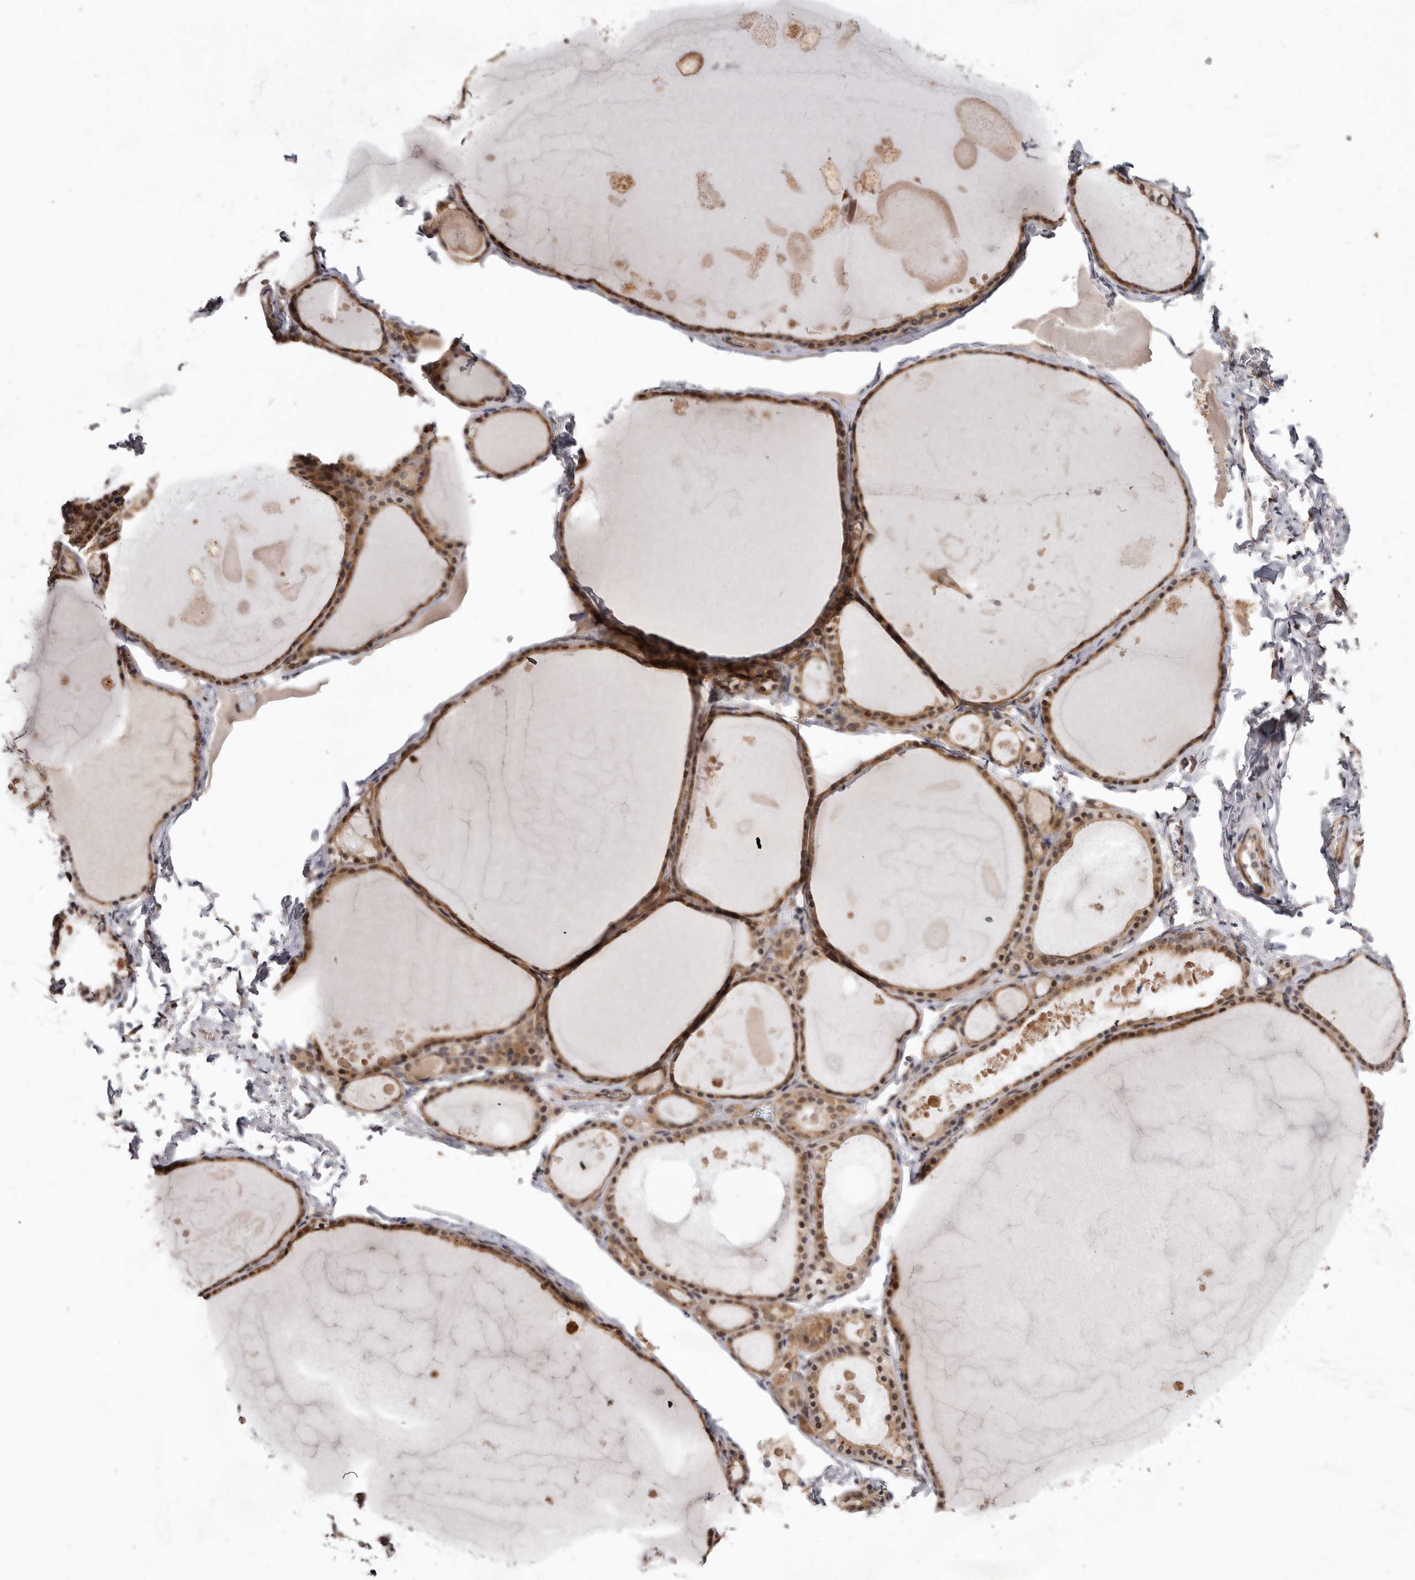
{"staining": {"intensity": "strong", "quantity": ">75%", "location": "cytoplasmic/membranous,nuclear"}, "tissue": "thyroid gland", "cell_type": "Glandular cells", "image_type": "normal", "snomed": [{"axis": "morphology", "description": "Normal tissue, NOS"}, {"axis": "topography", "description": "Thyroid gland"}], "caption": "A brown stain highlights strong cytoplasmic/membranous,nuclear staining of a protein in glandular cells of normal human thyroid gland. The staining is performed using DAB (3,3'-diaminobenzidine) brown chromogen to label protein expression. The nuclei are counter-stained blue using hematoxylin.", "gene": "SBDS", "patient": {"sex": "male", "age": 56}}